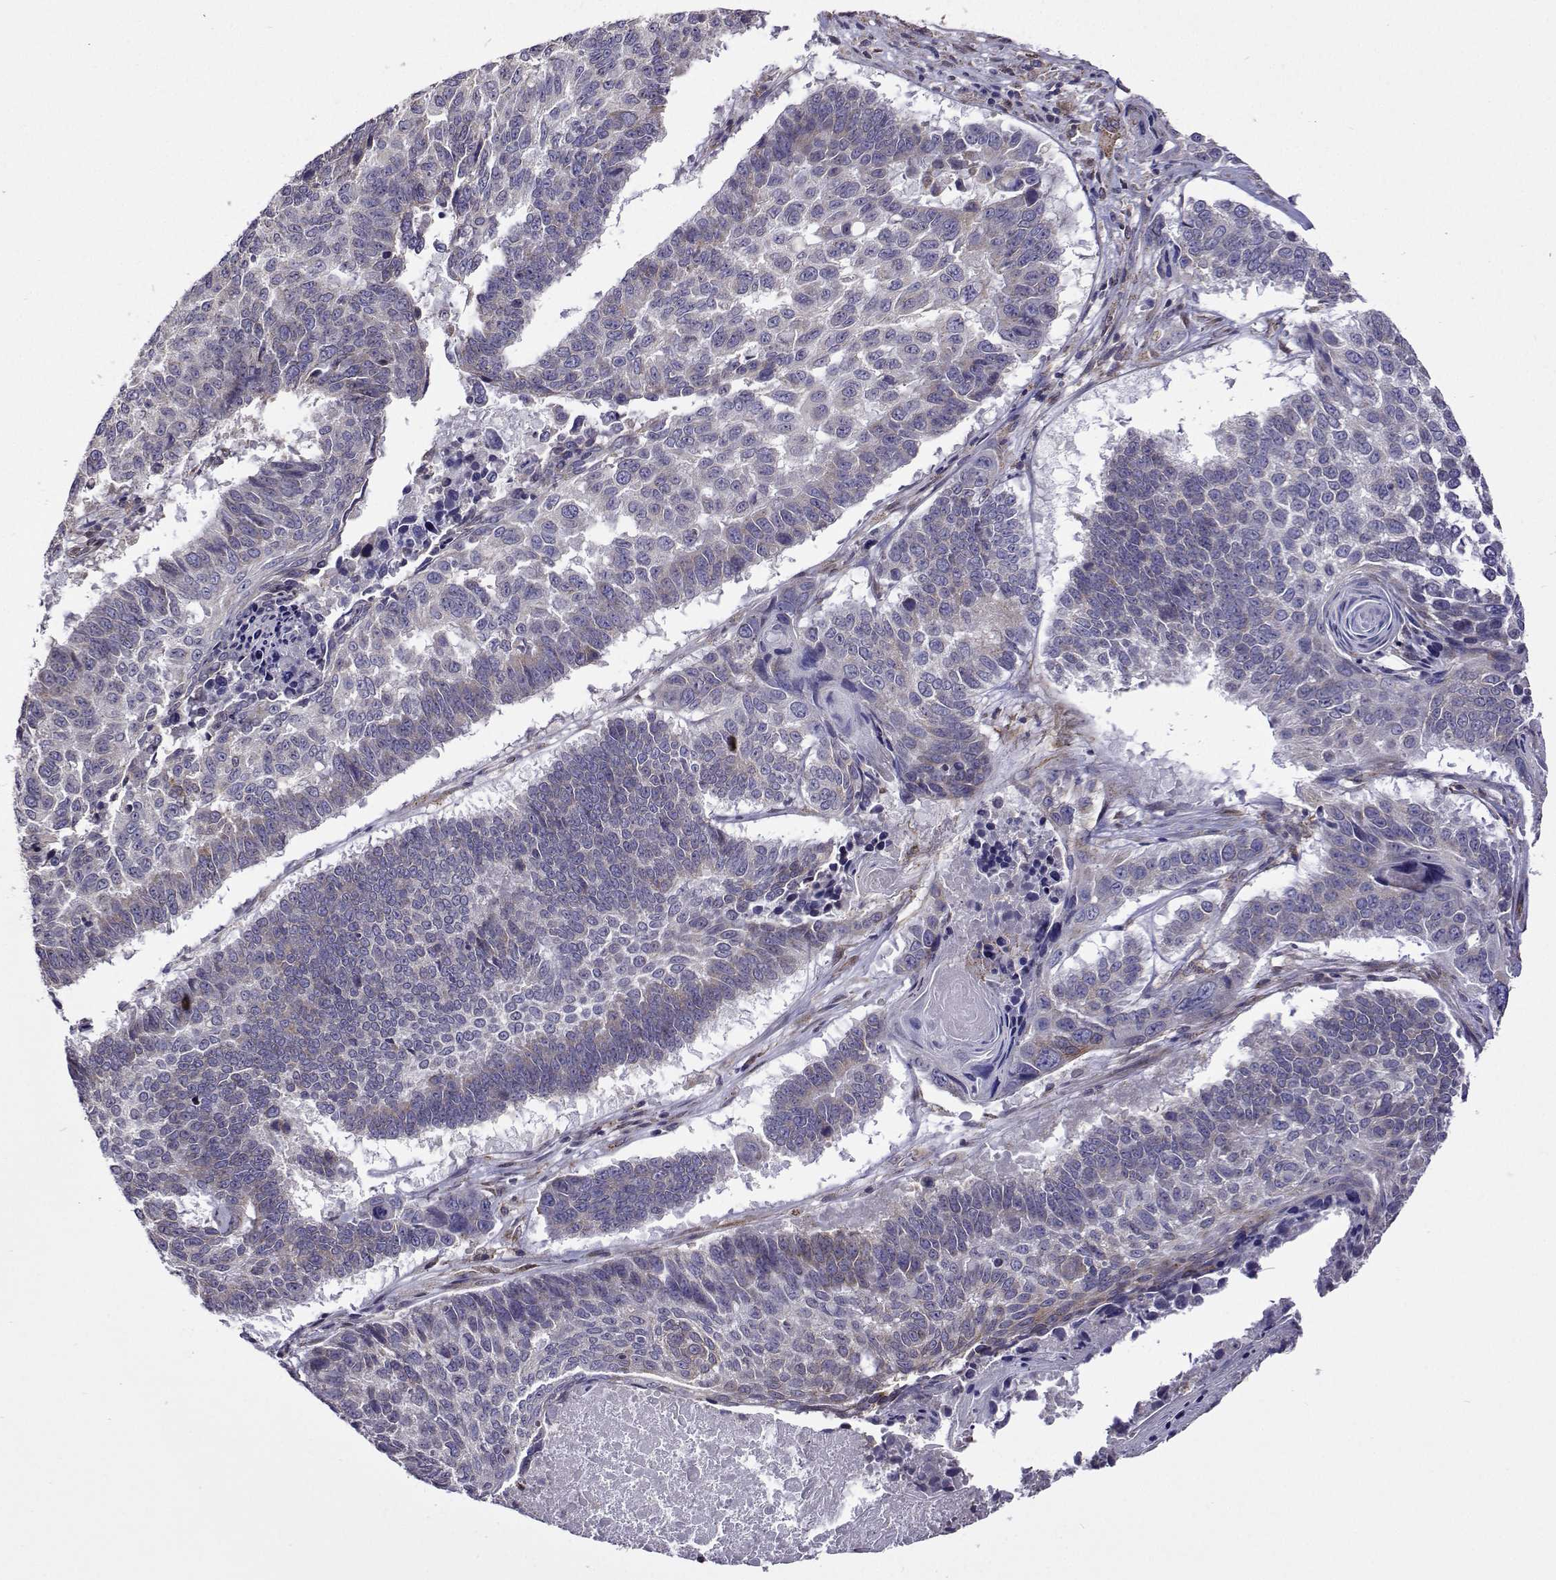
{"staining": {"intensity": "negative", "quantity": "none", "location": "none"}, "tissue": "lung cancer", "cell_type": "Tumor cells", "image_type": "cancer", "snomed": [{"axis": "morphology", "description": "Squamous cell carcinoma, NOS"}, {"axis": "topography", "description": "Lung"}], "caption": "IHC histopathology image of neoplastic tissue: squamous cell carcinoma (lung) stained with DAB displays no significant protein expression in tumor cells.", "gene": "PGRMC2", "patient": {"sex": "male", "age": 73}}